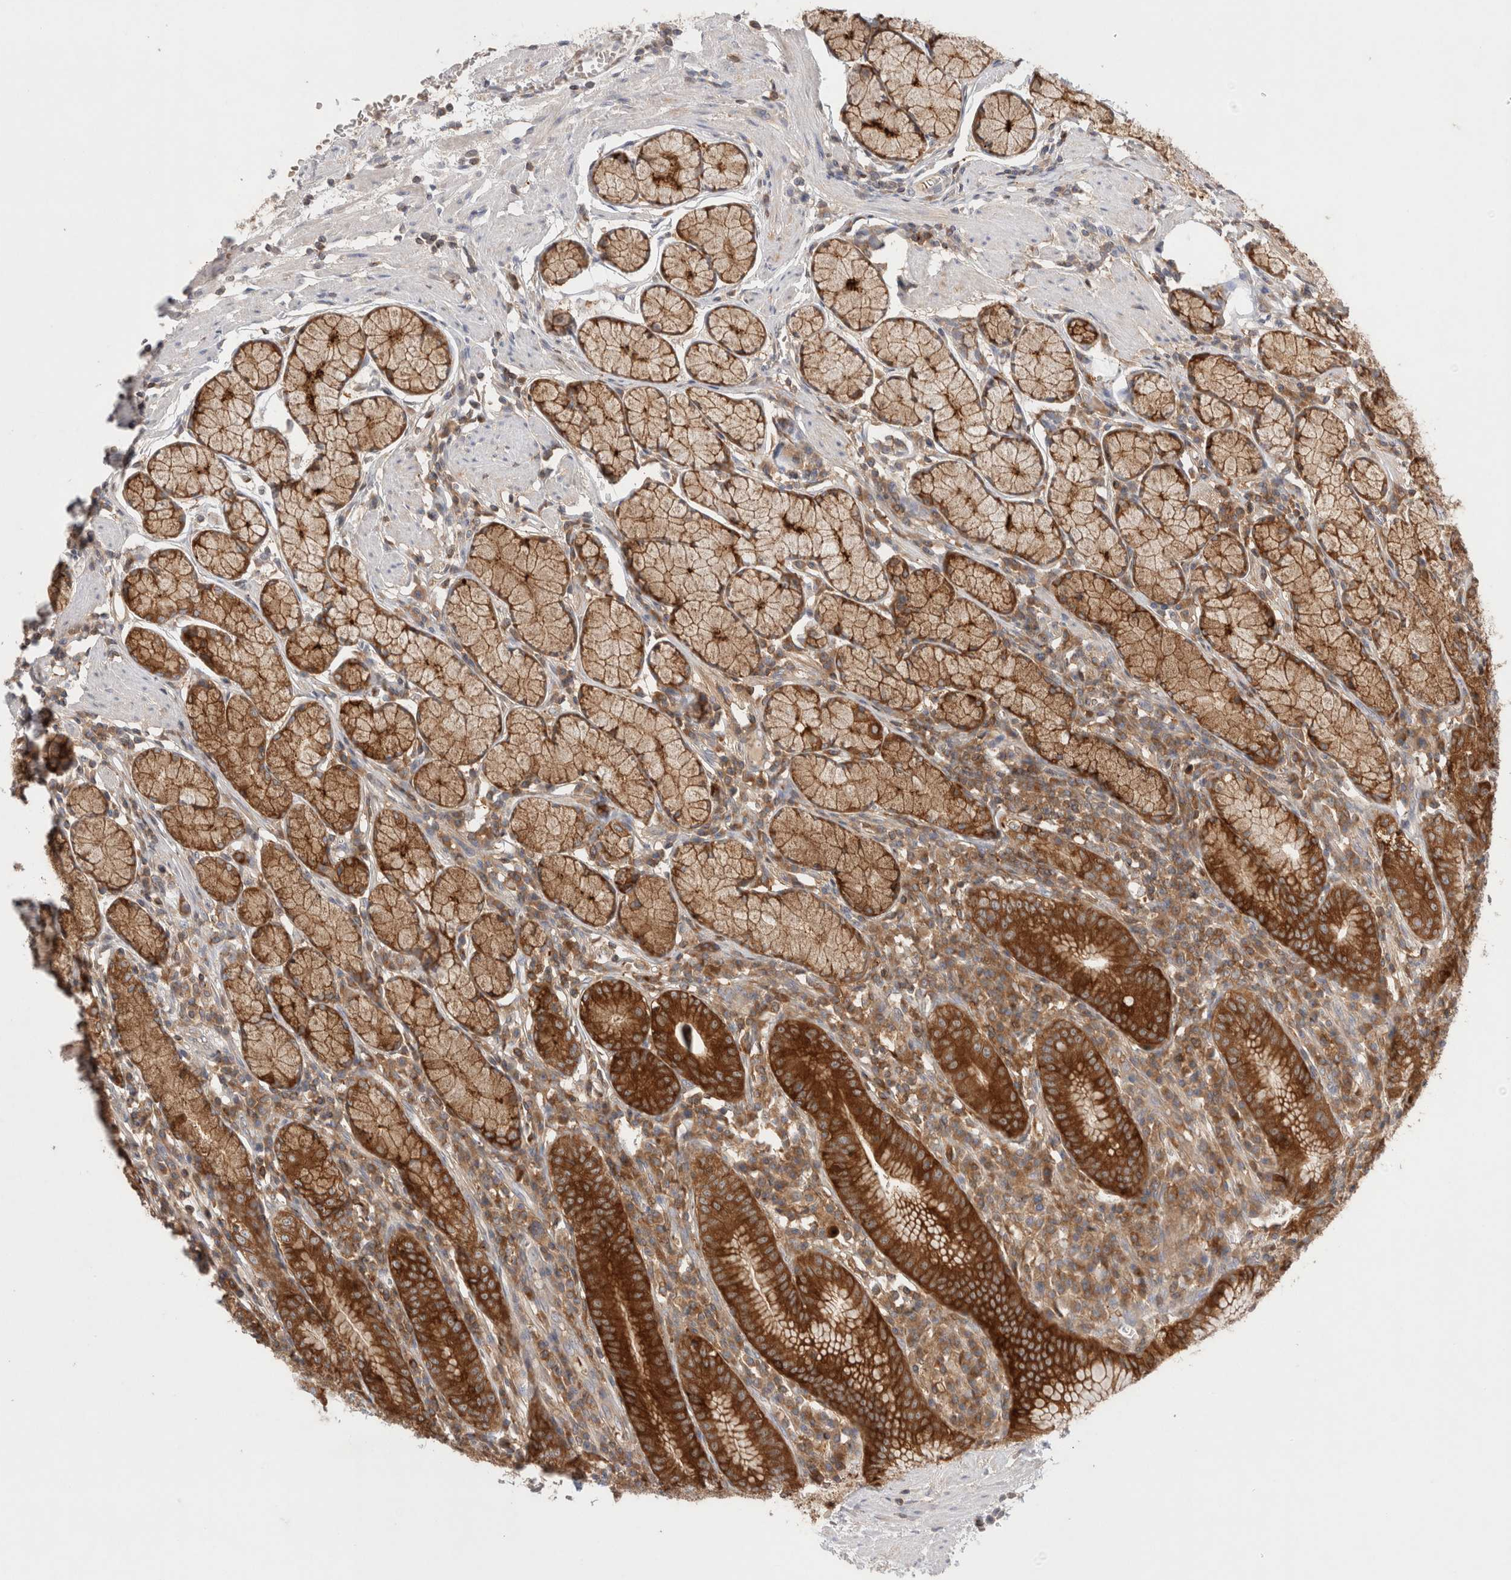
{"staining": {"intensity": "strong", "quantity": ">75%", "location": "cytoplasmic/membranous"}, "tissue": "stomach", "cell_type": "Glandular cells", "image_type": "normal", "snomed": [{"axis": "morphology", "description": "Normal tissue, NOS"}, {"axis": "topography", "description": "Stomach"}], "caption": "Immunohistochemical staining of benign stomach reveals strong cytoplasmic/membranous protein positivity in about >75% of glandular cells. The protein of interest is stained brown, and the nuclei are stained in blue (DAB IHC with brightfield microscopy, high magnification).", "gene": "KLHL14", "patient": {"sex": "male", "age": 55}}